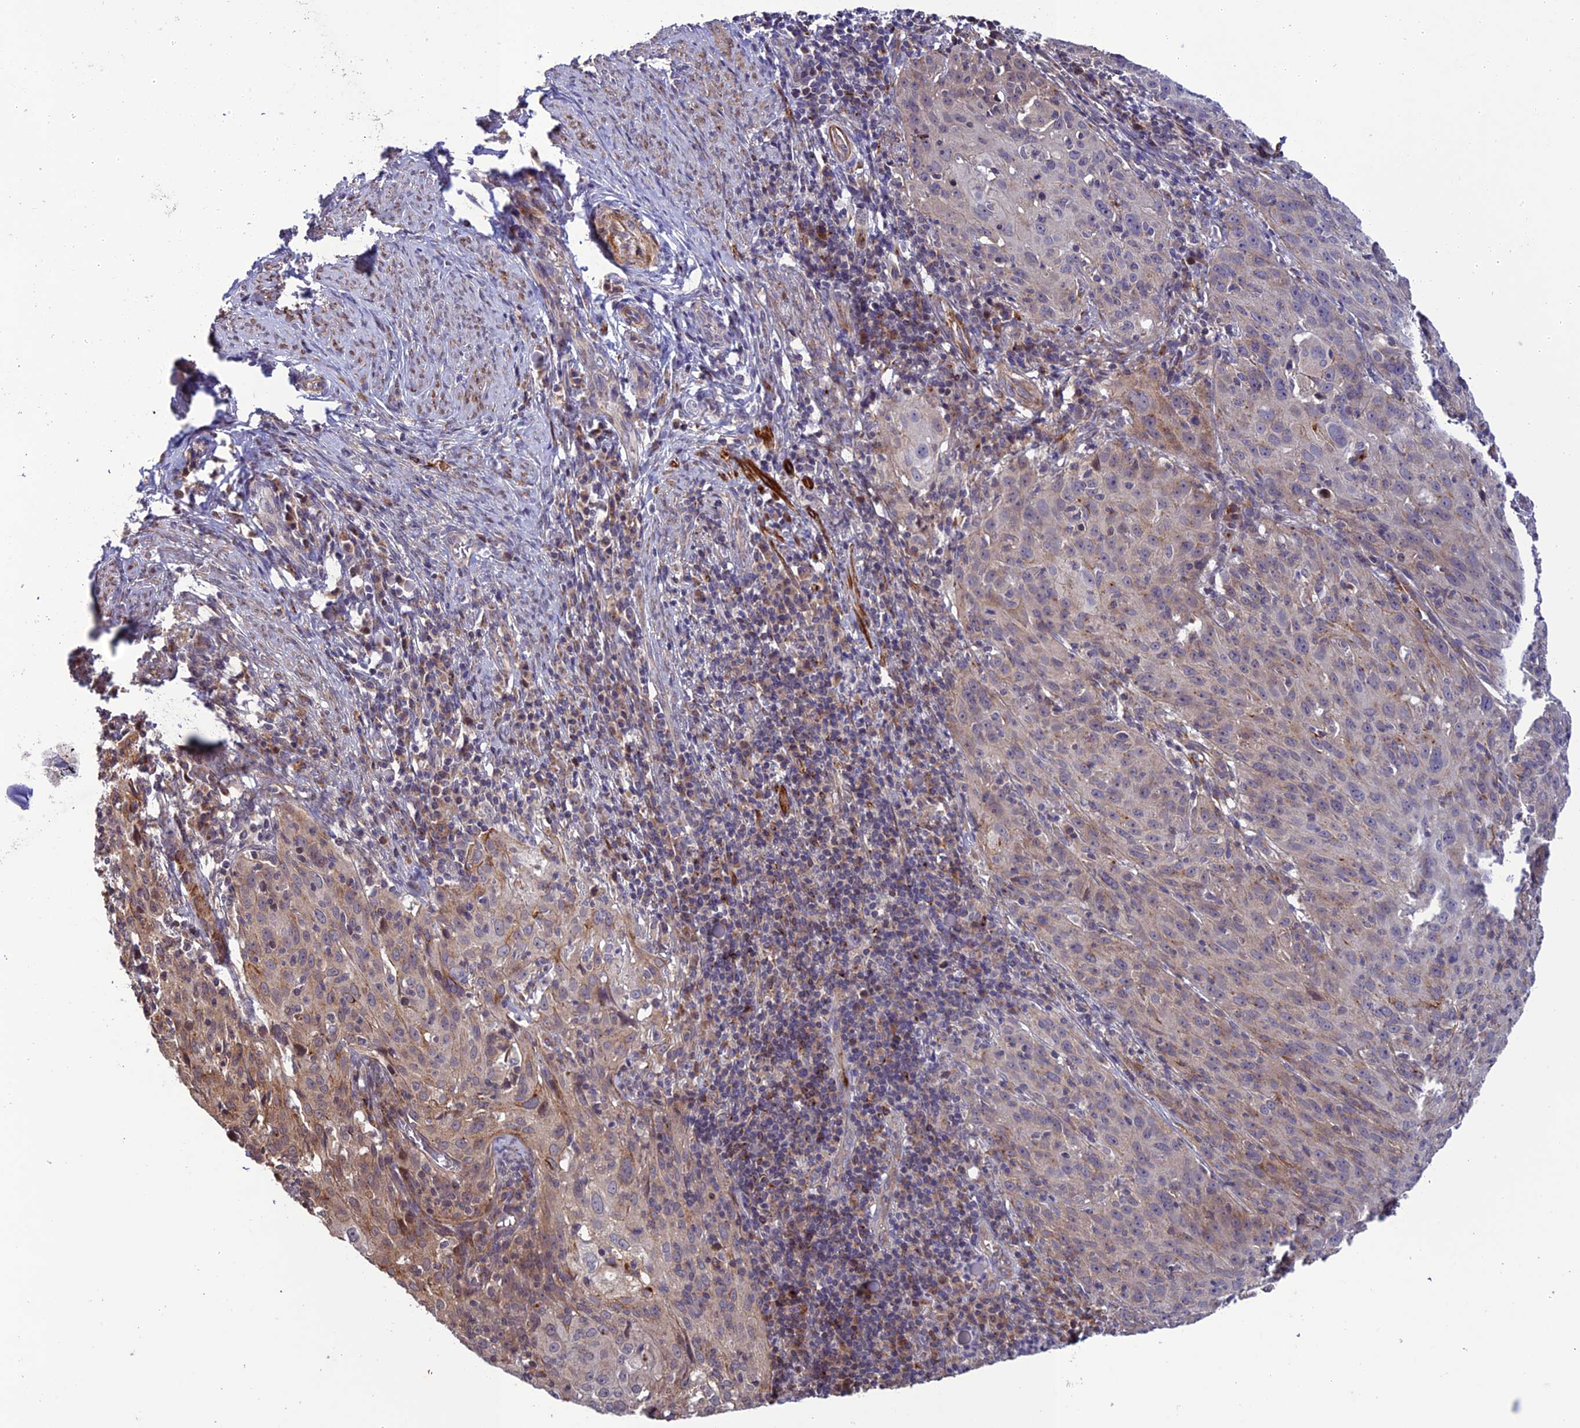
{"staining": {"intensity": "weak", "quantity": "<25%", "location": "cytoplasmic/membranous"}, "tissue": "cervical cancer", "cell_type": "Tumor cells", "image_type": "cancer", "snomed": [{"axis": "morphology", "description": "Squamous cell carcinoma, NOS"}, {"axis": "topography", "description": "Cervix"}], "caption": "IHC of cervical cancer (squamous cell carcinoma) reveals no expression in tumor cells.", "gene": "TNIP3", "patient": {"sex": "female", "age": 50}}